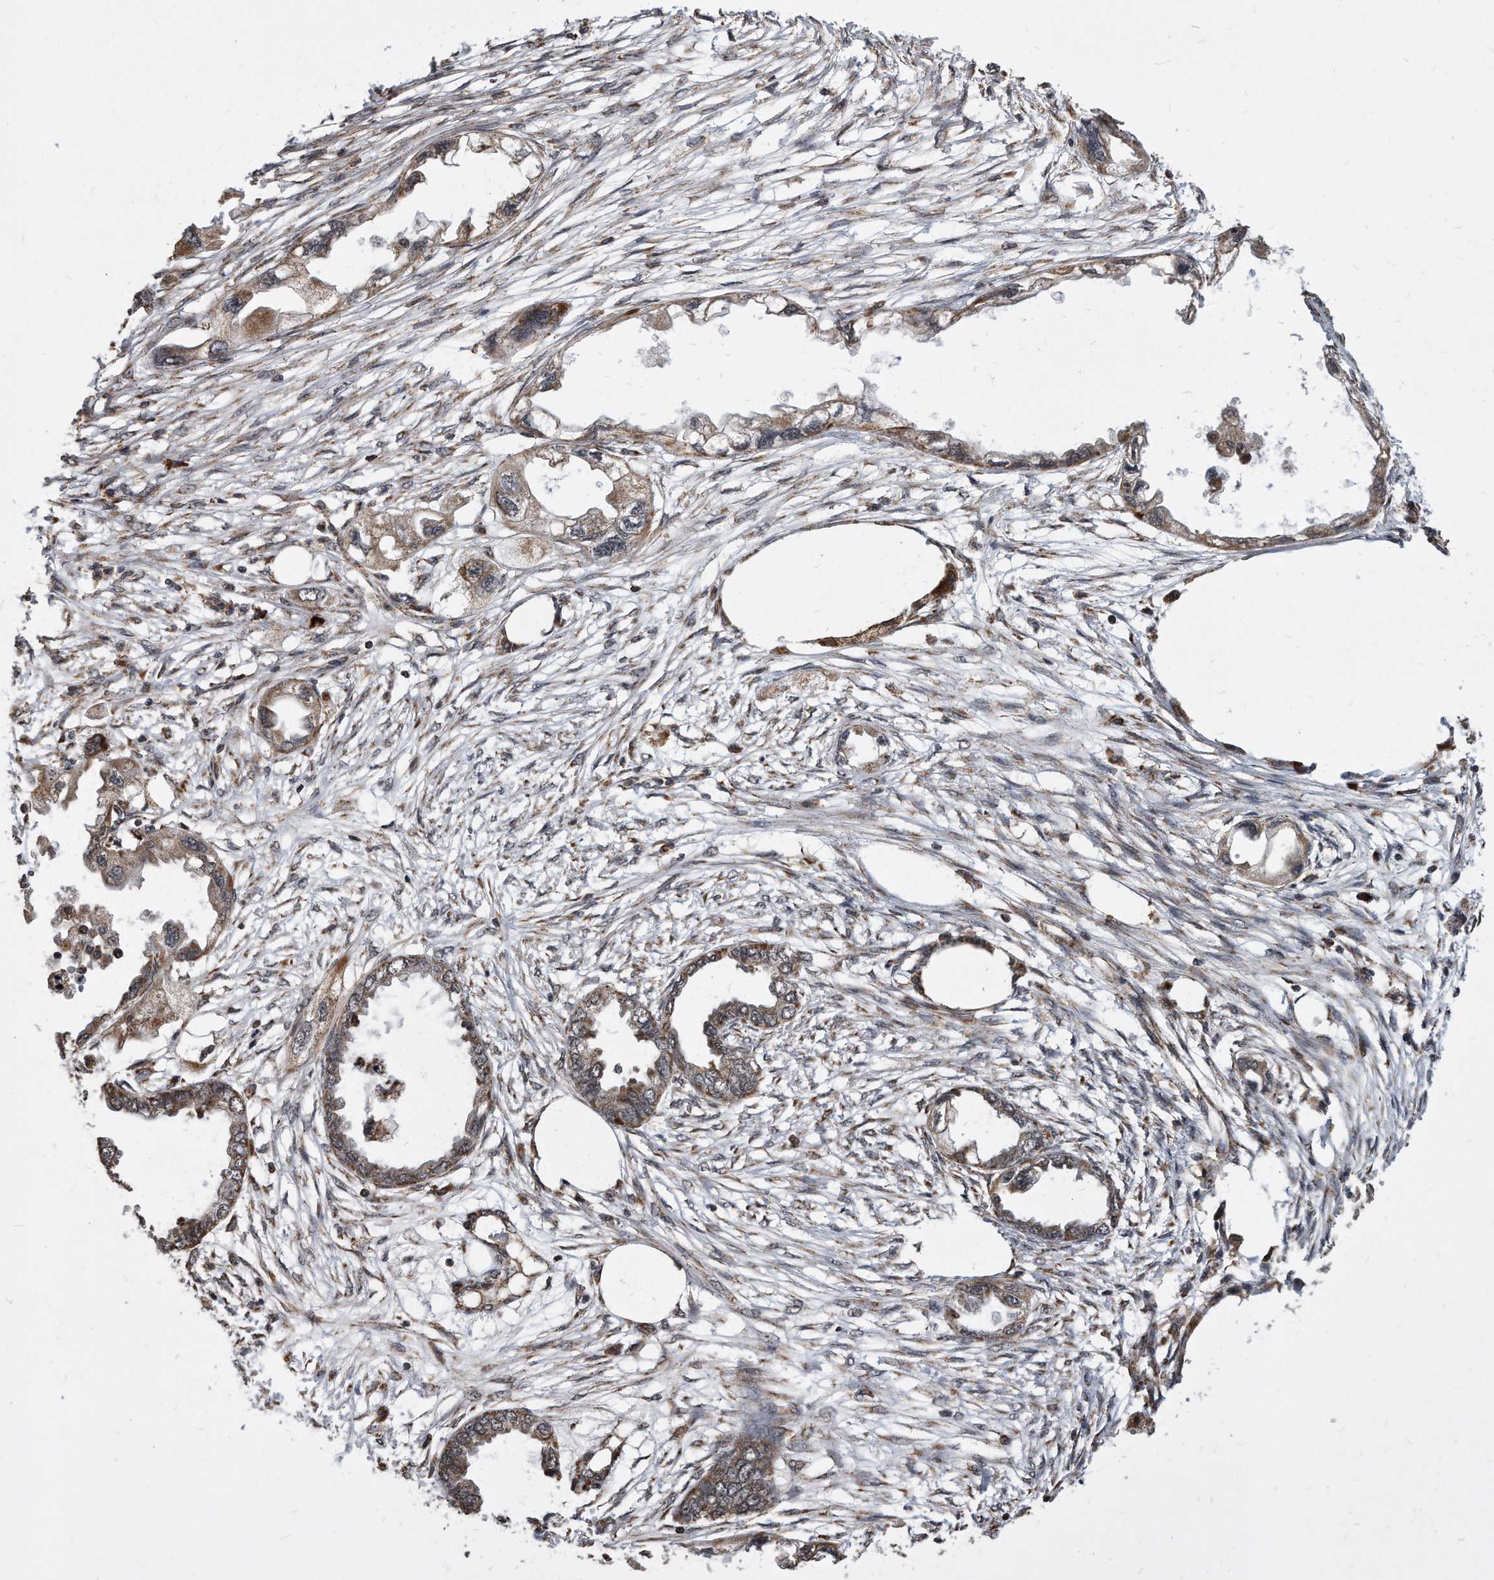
{"staining": {"intensity": "moderate", "quantity": ">75%", "location": "cytoplasmic/membranous"}, "tissue": "endometrial cancer", "cell_type": "Tumor cells", "image_type": "cancer", "snomed": [{"axis": "morphology", "description": "Adenocarcinoma, NOS"}, {"axis": "morphology", "description": "Adenocarcinoma, metastatic, NOS"}, {"axis": "topography", "description": "Adipose tissue"}, {"axis": "topography", "description": "Endometrium"}], "caption": "Protein analysis of endometrial cancer (adenocarcinoma) tissue shows moderate cytoplasmic/membranous positivity in approximately >75% of tumor cells. (DAB (3,3'-diaminobenzidine) = brown stain, brightfield microscopy at high magnification).", "gene": "DUSP22", "patient": {"sex": "female", "age": 67}}